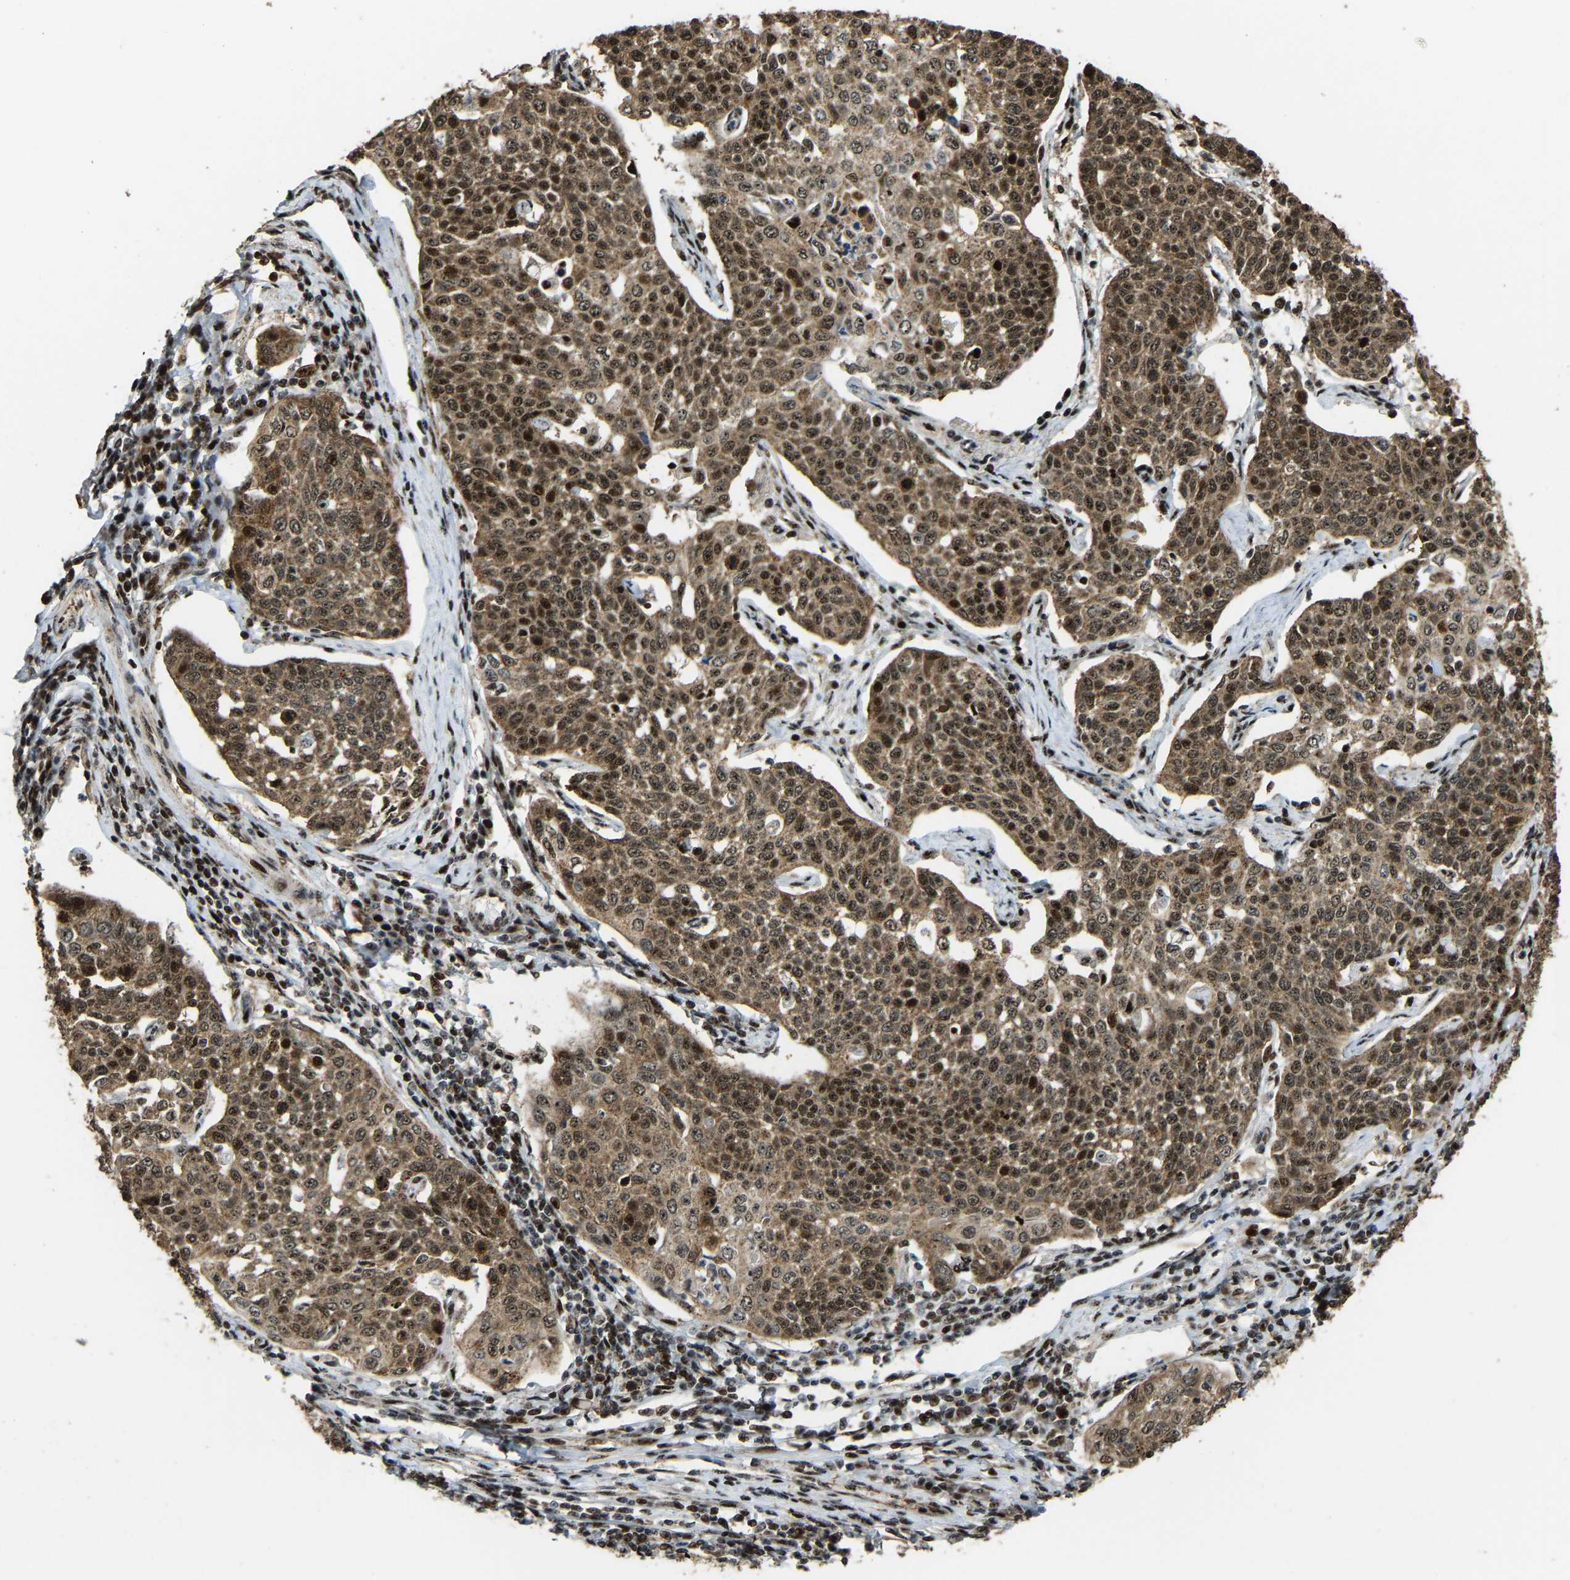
{"staining": {"intensity": "strong", "quantity": ">75%", "location": "cytoplasmic/membranous,nuclear"}, "tissue": "cervical cancer", "cell_type": "Tumor cells", "image_type": "cancer", "snomed": [{"axis": "morphology", "description": "Squamous cell carcinoma, NOS"}, {"axis": "topography", "description": "Cervix"}], "caption": "Brown immunohistochemical staining in squamous cell carcinoma (cervical) reveals strong cytoplasmic/membranous and nuclear staining in about >75% of tumor cells. The staining is performed using DAB (3,3'-diaminobenzidine) brown chromogen to label protein expression. The nuclei are counter-stained blue using hematoxylin.", "gene": "ZNF687", "patient": {"sex": "female", "age": 34}}